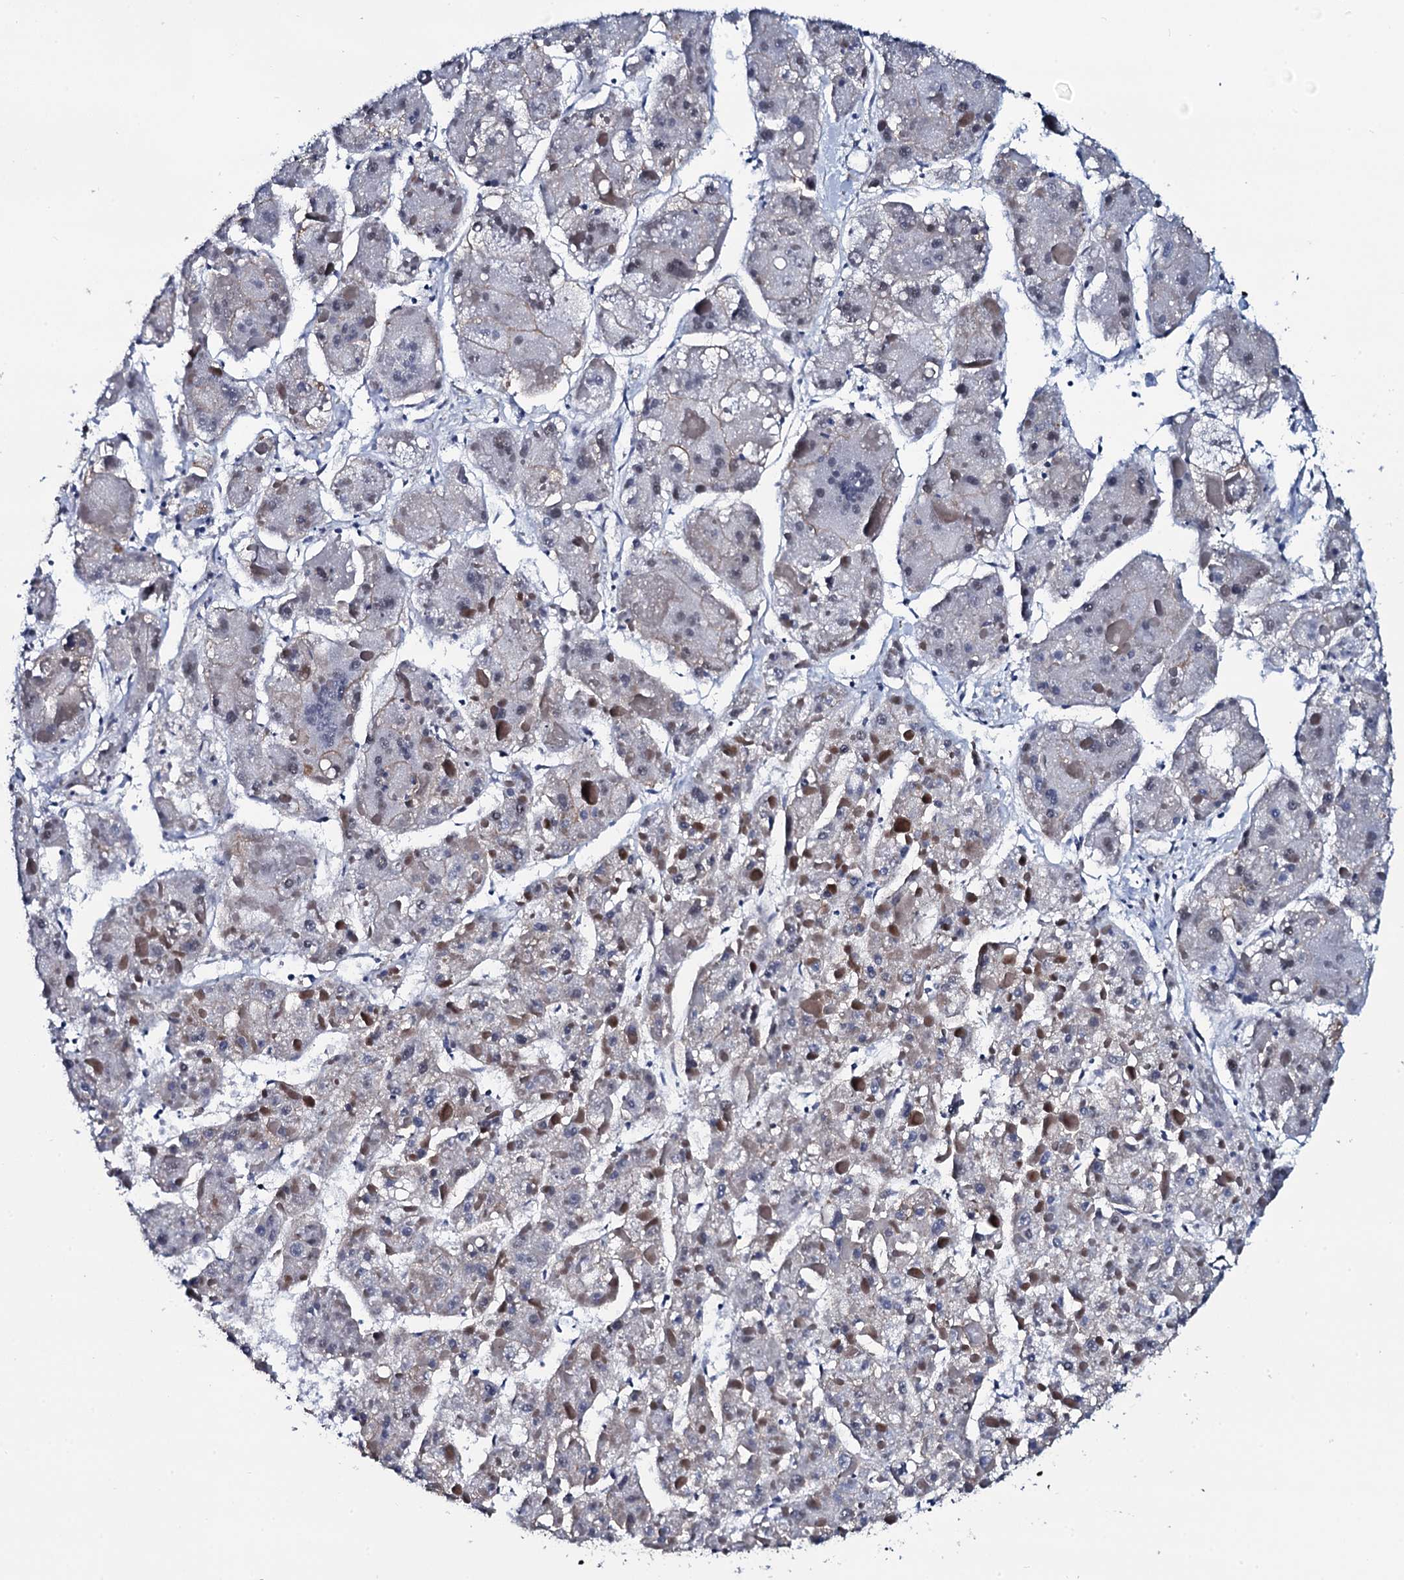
{"staining": {"intensity": "negative", "quantity": "none", "location": "none"}, "tissue": "liver cancer", "cell_type": "Tumor cells", "image_type": "cancer", "snomed": [{"axis": "morphology", "description": "Carcinoma, Hepatocellular, NOS"}, {"axis": "topography", "description": "Liver"}], "caption": "Immunohistochemistry (IHC) of human liver hepatocellular carcinoma reveals no positivity in tumor cells.", "gene": "CWC15", "patient": {"sex": "female", "age": 73}}